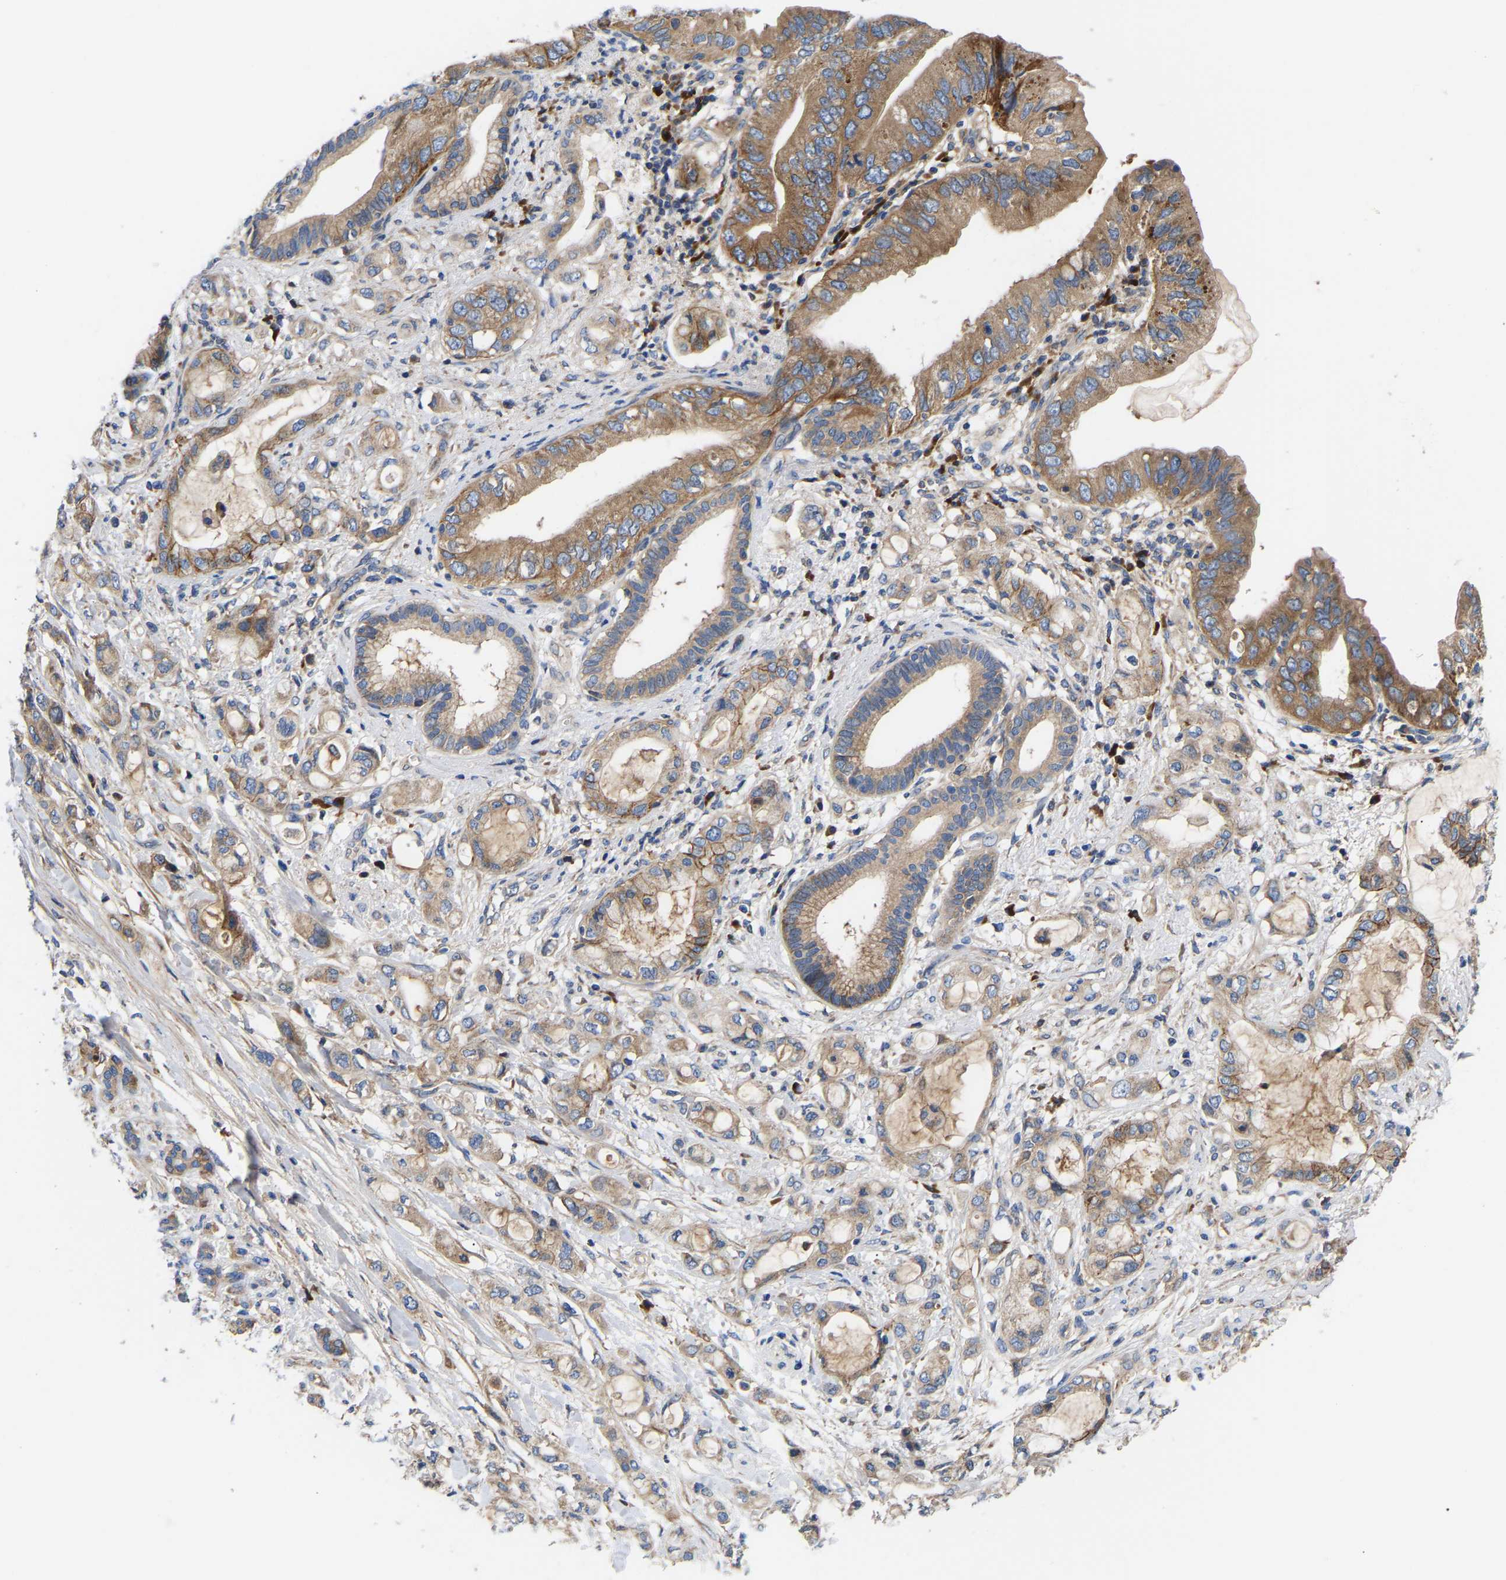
{"staining": {"intensity": "moderate", "quantity": ">75%", "location": "cytoplasmic/membranous"}, "tissue": "pancreatic cancer", "cell_type": "Tumor cells", "image_type": "cancer", "snomed": [{"axis": "morphology", "description": "Adenocarcinoma, NOS"}, {"axis": "topography", "description": "Pancreas"}], "caption": "High-magnification brightfield microscopy of pancreatic adenocarcinoma stained with DAB (brown) and counterstained with hematoxylin (blue). tumor cells exhibit moderate cytoplasmic/membranous positivity is present in about>75% of cells.", "gene": "AIMP2", "patient": {"sex": "female", "age": 56}}